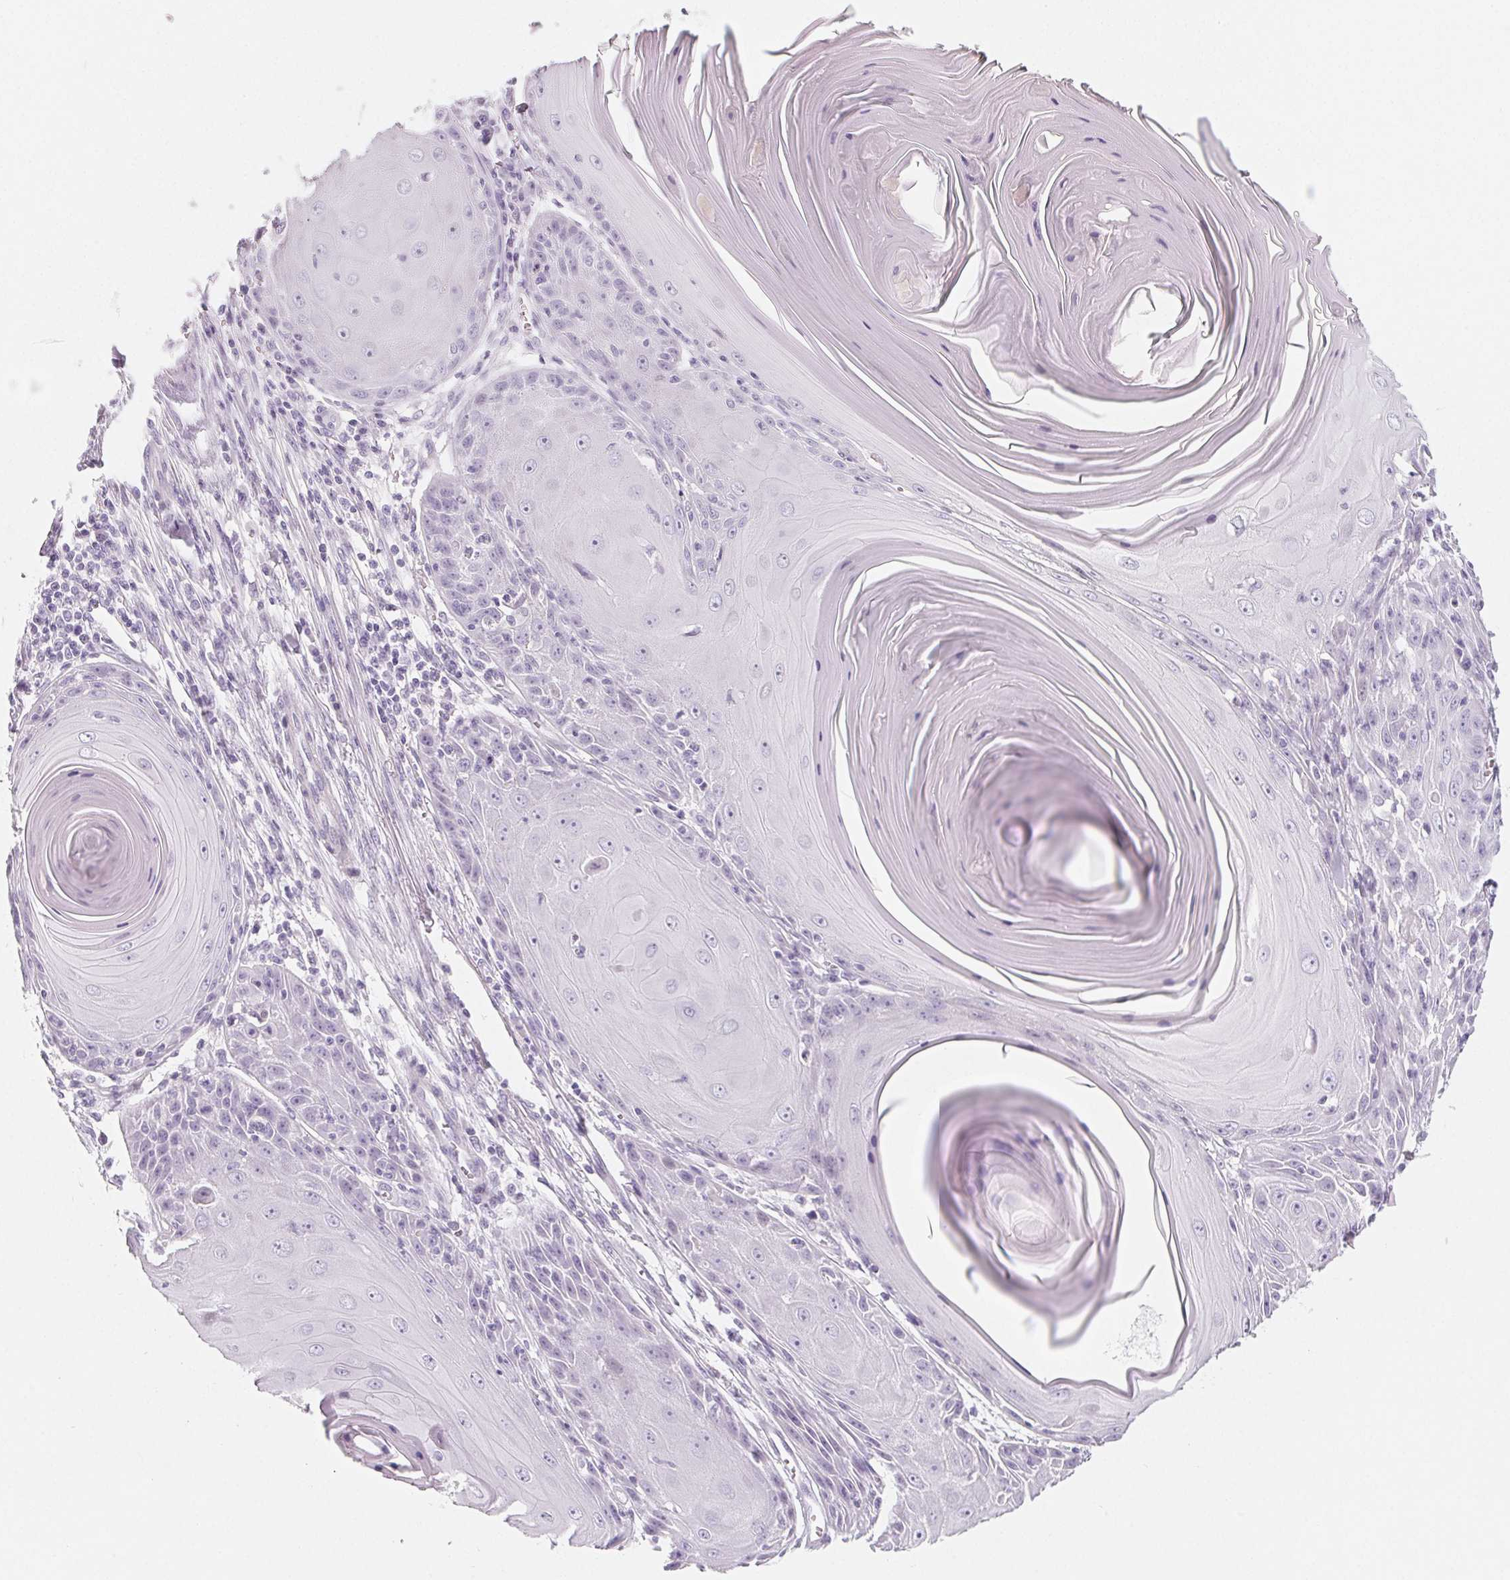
{"staining": {"intensity": "negative", "quantity": "none", "location": "none"}, "tissue": "skin cancer", "cell_type": "Tumor cells", "image_type": "cancer", "snomed": [{"axis": "morphology", "description": "Squamous cell carcinoma, NOS"}, {"axis": "topography", "description": "Skin"}, {"axis": "topography", "description": "Vulva"}], "caption": "High power microscopy histopathology image of an immunohistochemistry image of skin cancer, revealing no significant positivity in tumor cells.", "gene": "SH3GL2", "patient": {"sex": "female", "age": 85}}